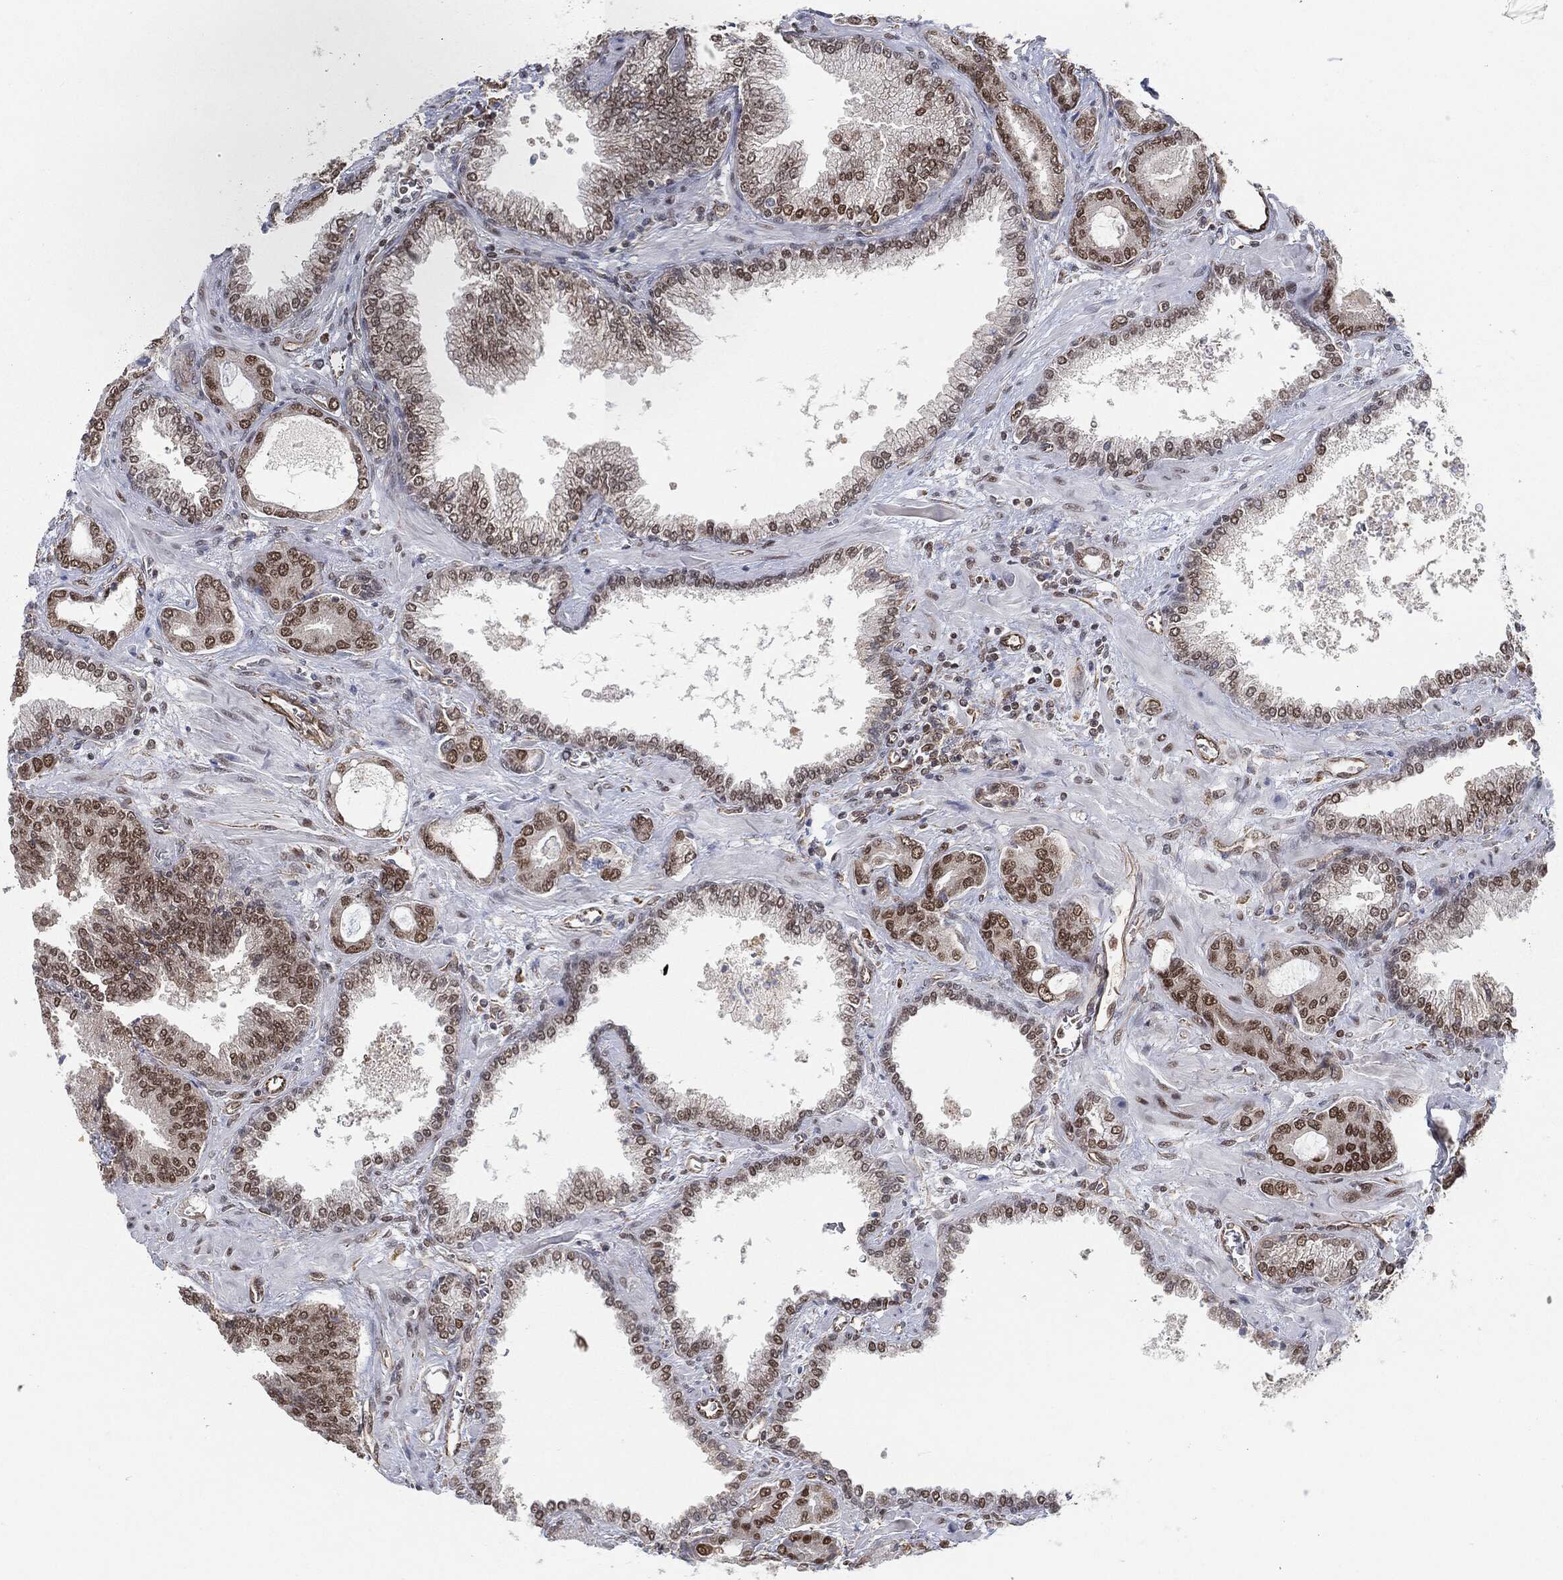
{"staining": {"intensity": "moderate", "quantity": "25%-75%", "location": "nuclear"}, "tissue": "prostate cancer", "cell_type": "Tumor cells", "image_type": "cancer", "snomed": [{"axis": "morphology", "description": "Adenocarcinoma, Low grade"}, {"axis": "topography", "description": "Prostate"}], "caption": "High-power microscopy captured an IHC photomicrograph of prostate cancer, revealing moderate nuclear expression in about 25%-75% of tumor cells. The staining was performed using DAB (3,3'-diaminobenzidine) to visualize the protein expression in brown, while the nuclei were stained in blue with hematoxylin (Magnification: 20x).", "gene": "TP53RK", "patient": {"sex": "male", "age": 68}}